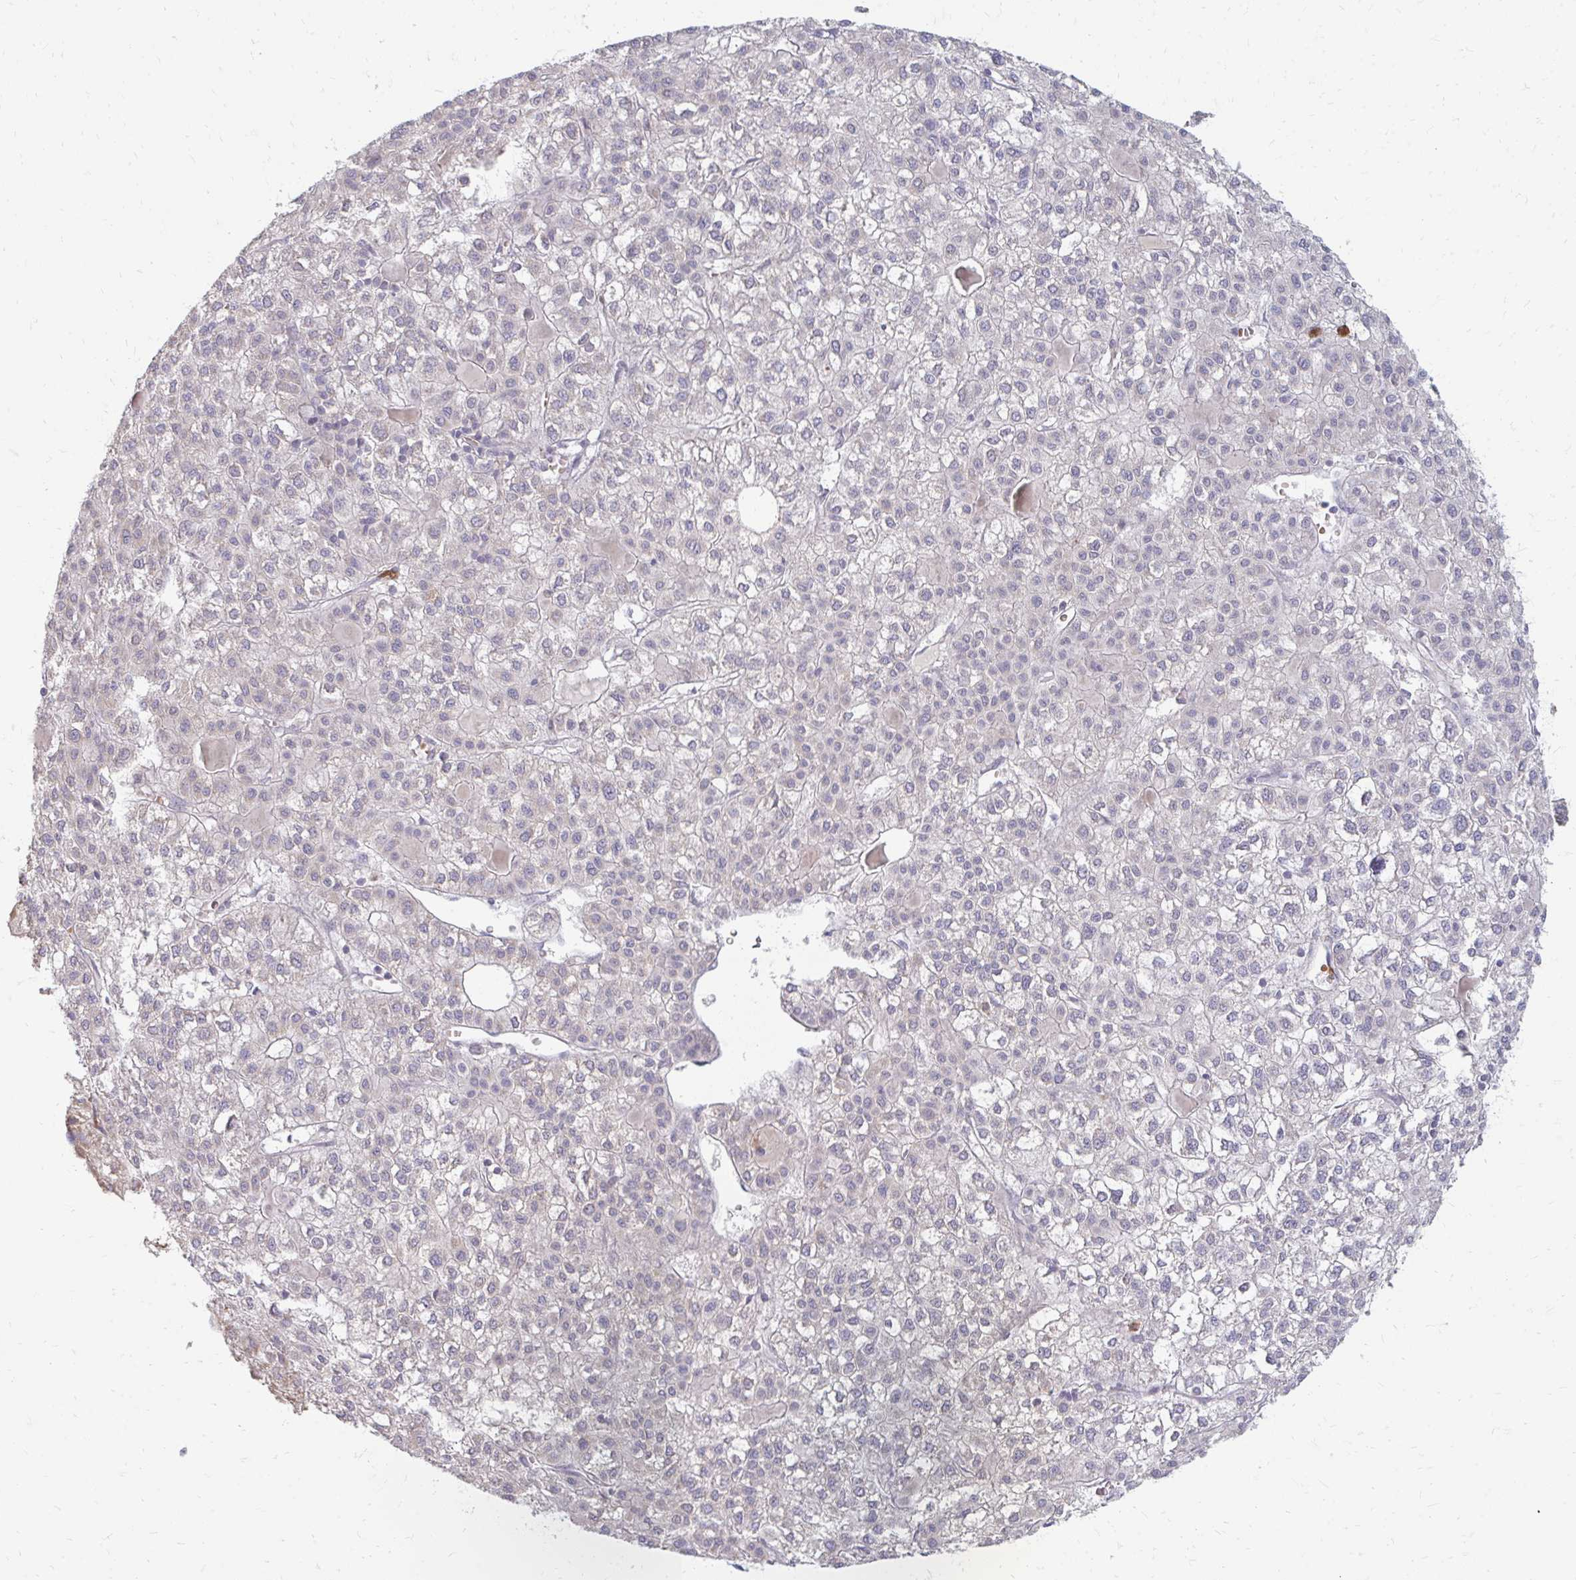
{"staining": {"intensity": "negative", "quantity": "none", "location": "none"}, "tissue": "liver cancer", "cell_type": "Tumor cells", "image_type": "cancer", "snomed": [{"axis": "morphology", "description": "Carcinoma, Hepatocellular, NOS"}, {"axis": "topography", "description": "Liver"}], "caption": "Immunohistochemistry histopathology image of liver cancer stained for a protein (brown), which exhibits no staining in tumor cells.", "gene": "RAB33A", "patient": {"sex": "female", "age": 43}}